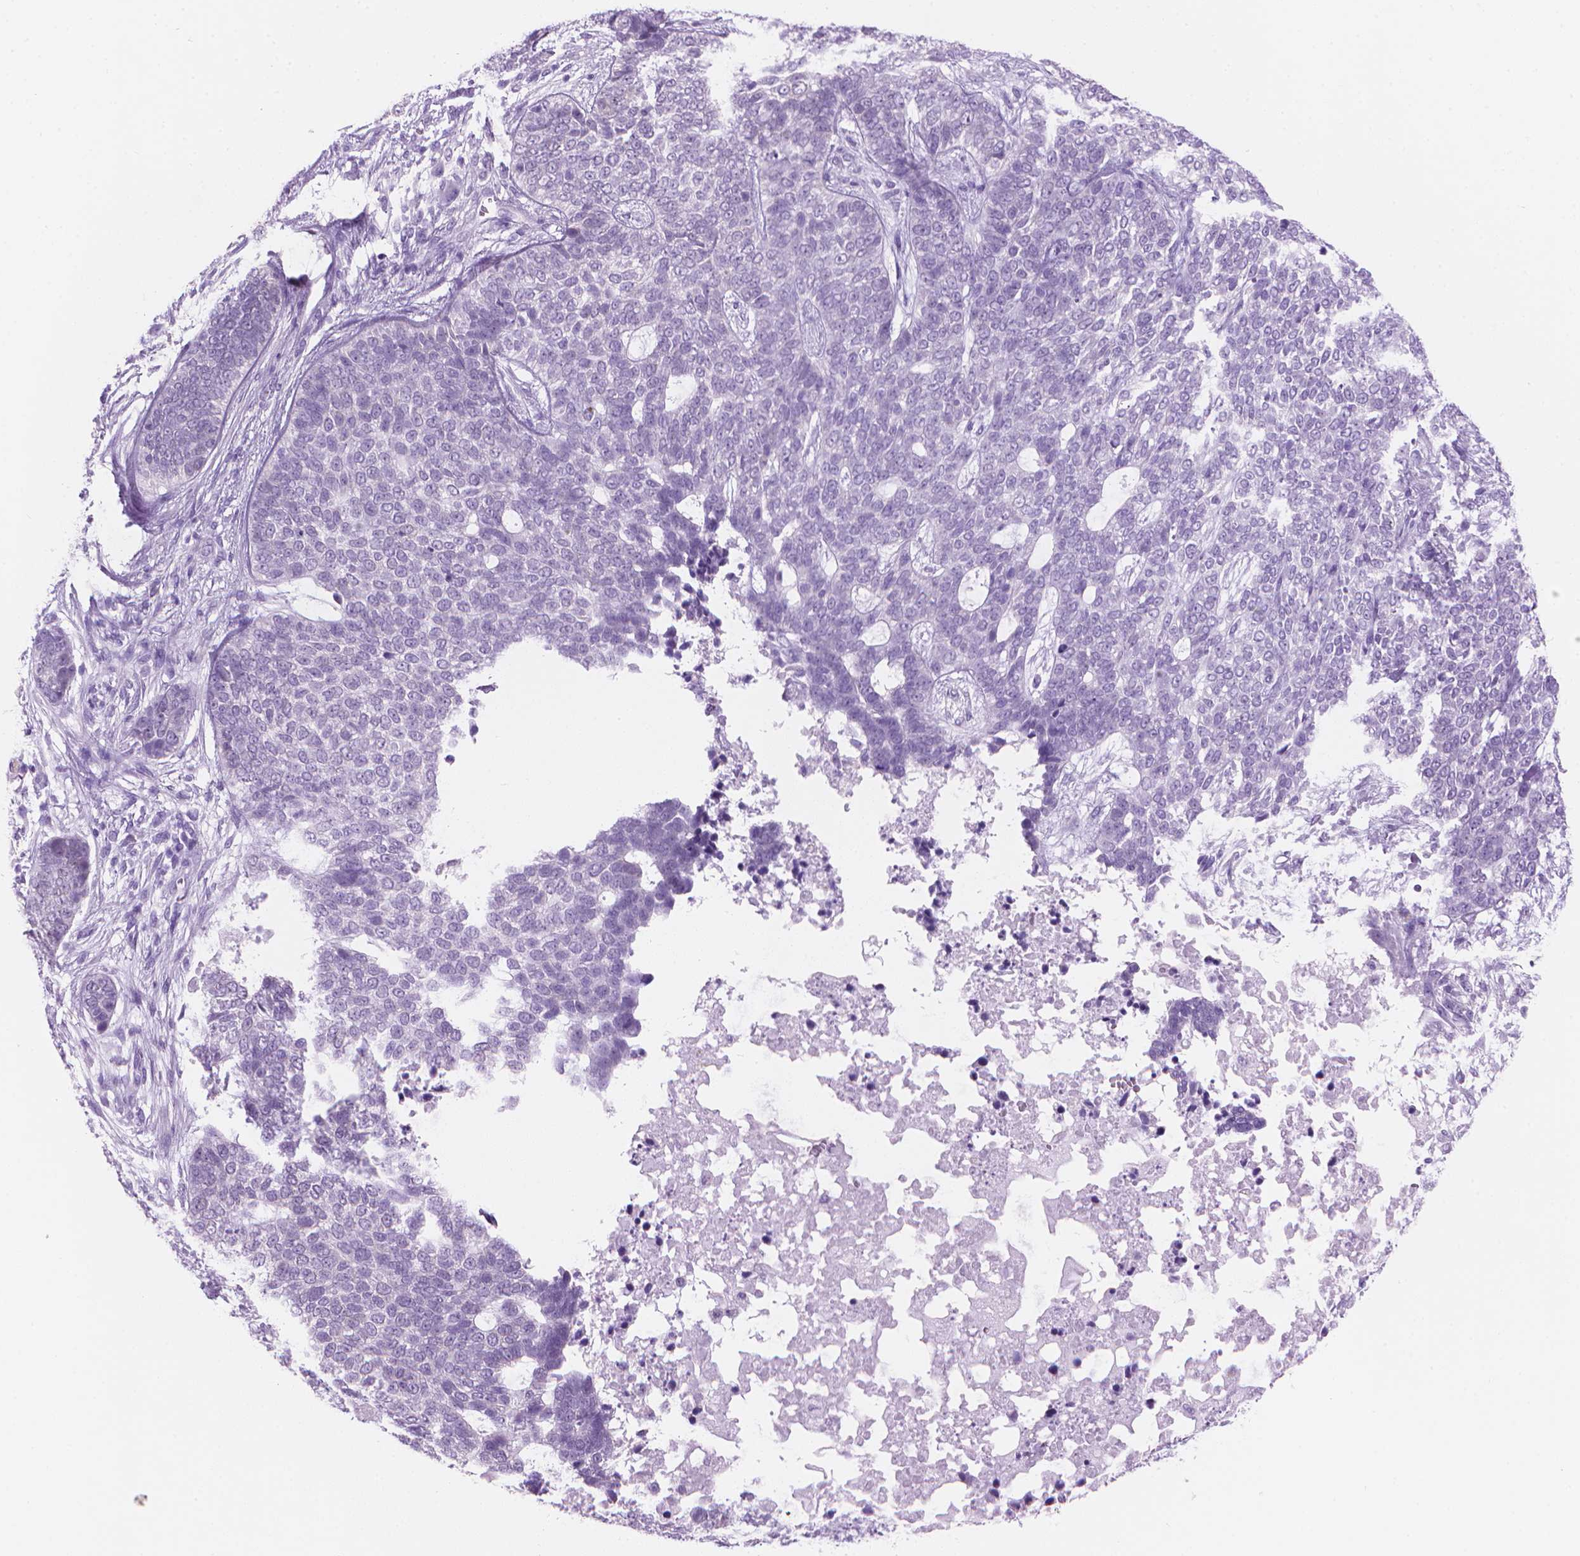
{"staining": {"intensity": "negative", "quantity": "none", "location": "none"}, "tissue": "skin cancer", "cell_type": "Tumor cells", "image_type": "cancer", "snomed": [{"axis": "morphology", "description": "Basal cell carcinoma"}, {"axis": "topography", "description": "Skin"}], "caption": "DAB (3,3'-diaminobenzidine) immunohistochemical staining of human basal cell carcinoma (skin) displays no significant expression in tumor cells.", "gene": "TTC29", "patient": {"sex": "female", "age": 69}}